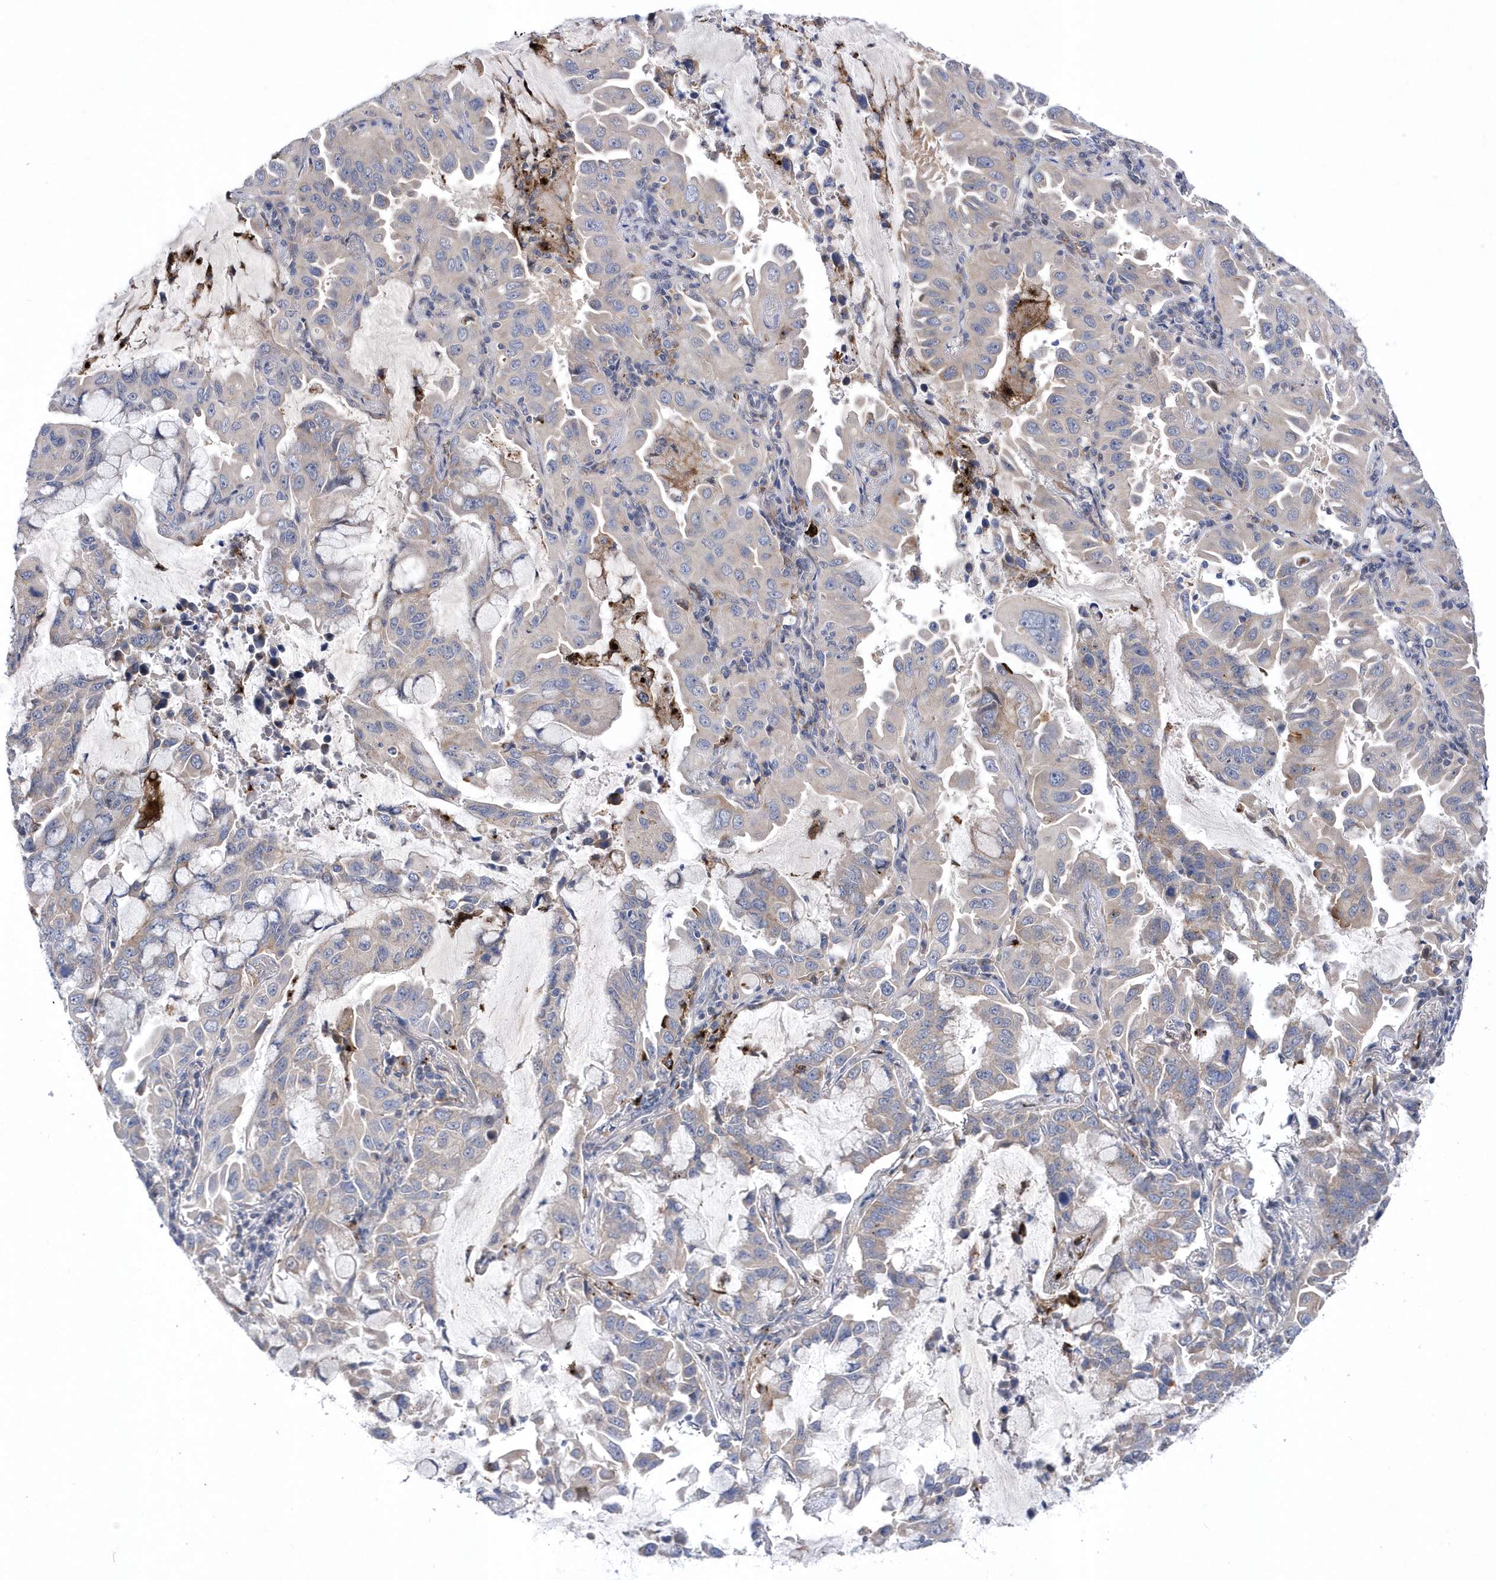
{"staining": {"intensity": "negative", "quantity": "none", "location": "none"}, "tissue": "lung cancer", "cell_type": "Tumor cells", "image_type": "cancer", "snomed": [{"axis": "morphology", "description": "Adenocarcinoma, NOS"}, {"axis": "topography", "description": "Lung"}], "caption": "Tumor cells show no significant protein staining in lung cancer.", "gene": "LONRF2", "patient": {"sex": "male", "age": 64}}